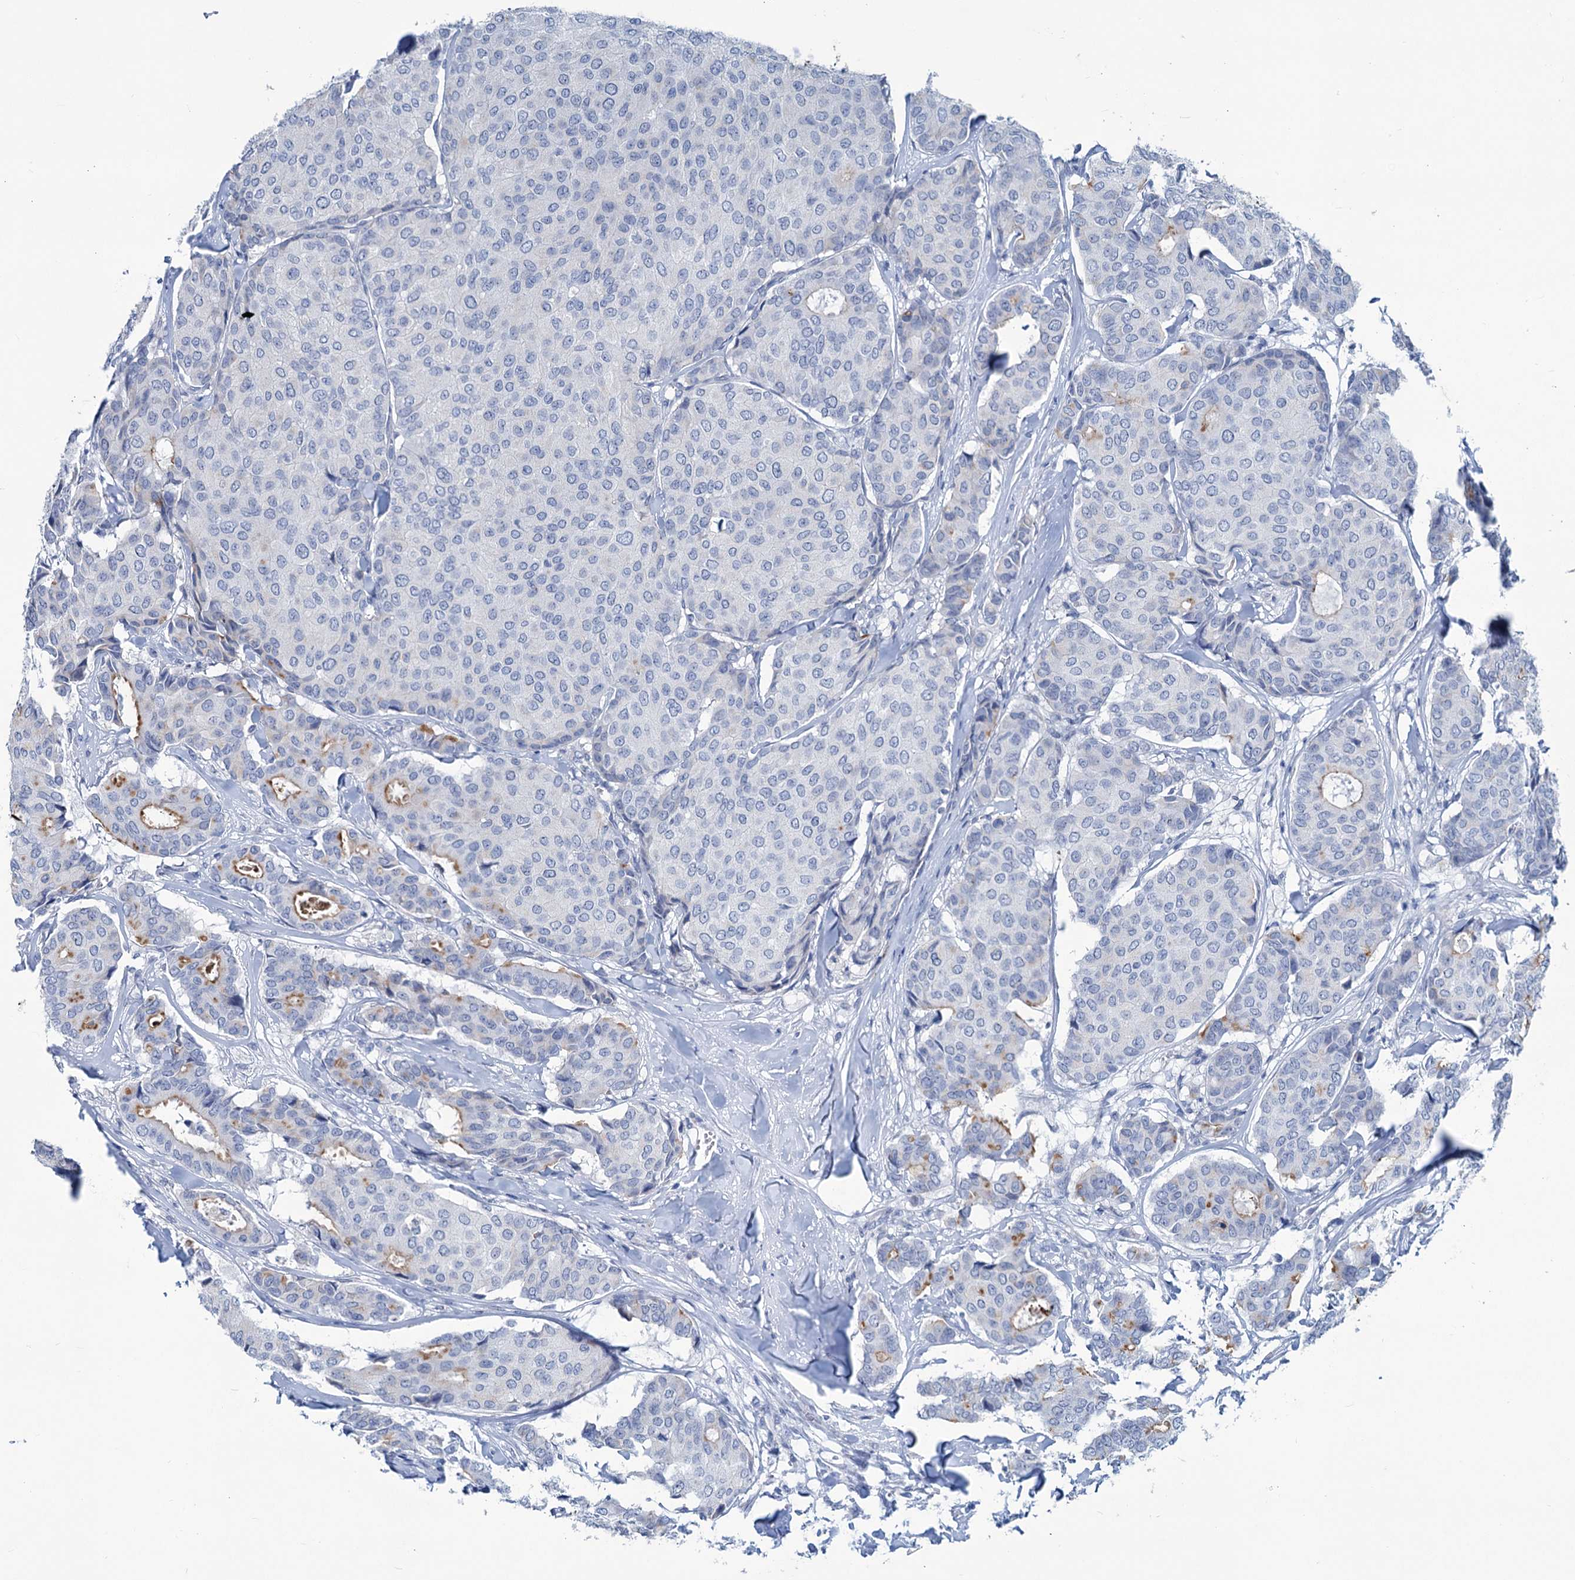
{"staining": {"intensity": "moderate", "quantity": "<25%", "location": "cytoplasmic/membranous"}, "tissue": "breast cancer", "cell_type": "Tumor cells", "image_type": "cancer", "snomed": [{"axis": "morphology", "description": "Duct carcinoma"}, {"axis": "topography", "description": "Breast"}], "caption": "The photomicrograph displays a brown stain indicating the presence of a protein in the cytoplasmic/membranous of tumor cells in breast intraductal carcinoma. The staining was performed using DAB (3,3'-diaminobenzidine) to visualize the protein expression in brown, while the nuclei were stained in blue with hematoxylin (Magnification: 20x).", "gene": "NEU3", "patient": {"sex": "female", "age": 75}}